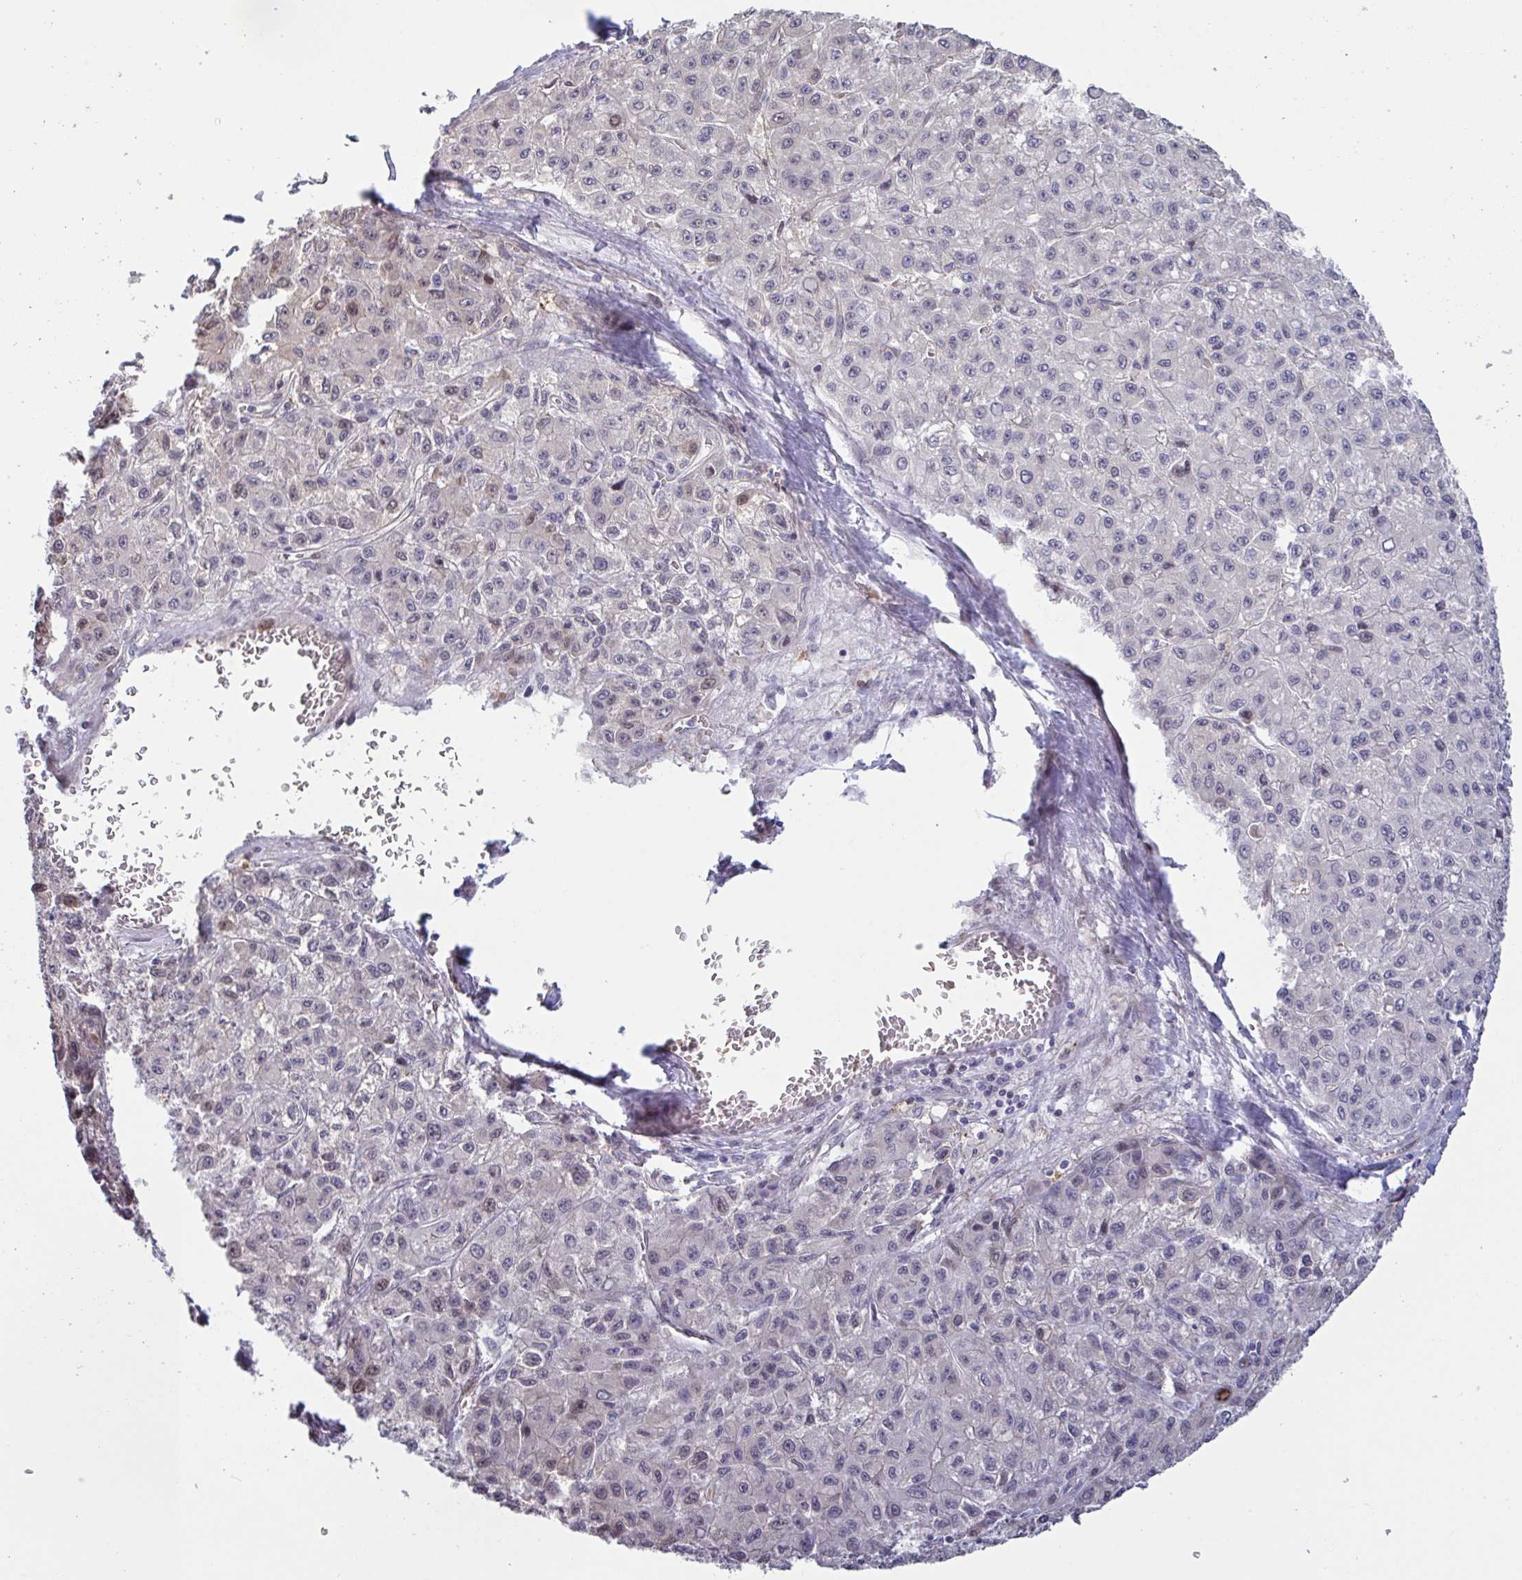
{"staining": {"intensity": "moderate", "quantity": "<25%", "location": "cytoplasmic/membranous"}, "tissue": "liver cancer", "cell_type": "Tumor cells", "image_type": "cancer", "snomed": [{"axis": "morphology", "description": "Carcinoma, Hepatocellular, NOS"}, {"axis": "topography", "description": "Liver"}], "caption": "High-magnification brightfield microscopy of liver cancer stained with DAB (brown) and counterstained with hematoxylin (blue). tumor cells exhibit moderate cytoplasmic/membranous staining is appreciated in about<25% of cells.", "gene": "PELI2", "patient": {"sex": "male", "age": 70}}